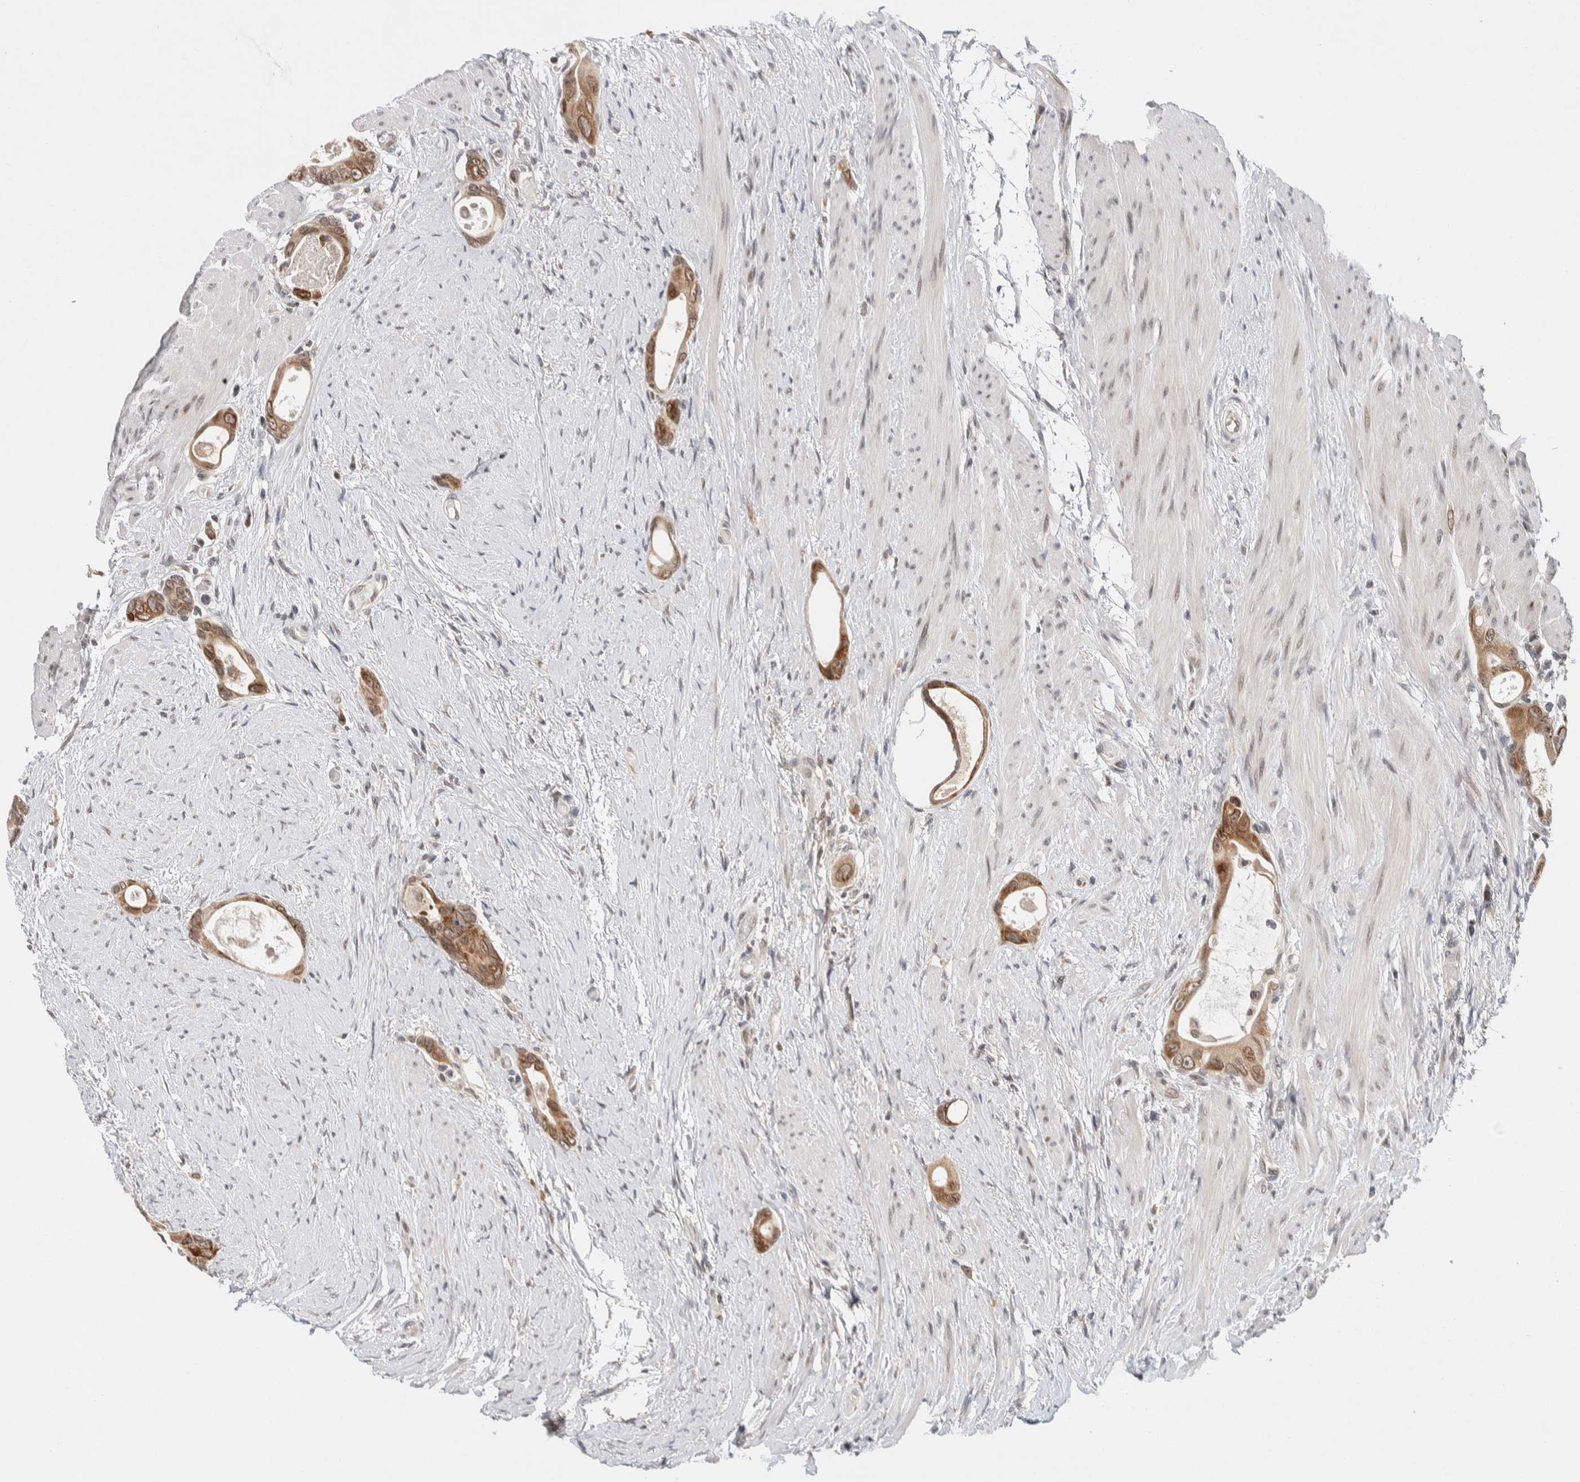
{"staining": {"intensity": "moderate", "quantity": ">75%", "location": "cytoplasmic/membranous,nuclear"}, "tissue": "colorectal cancer", "cell_type": "Tumor cells", "image_type": "cancer", "snomed": [{"axis": "morphology", "description": "Adenocarcinoma, NOS"}, {"axis": "topography", "description": "Rectum"}], "caption": "About >75% of tumor cells in adenocarcinoma (colorectal) show moderate cytoplasmic/membranous and nuclear protein expression as visualized by brown immunohistochemical staining.", "gene": "CRAT", "patient": {"sex": "male", "age": 51}}